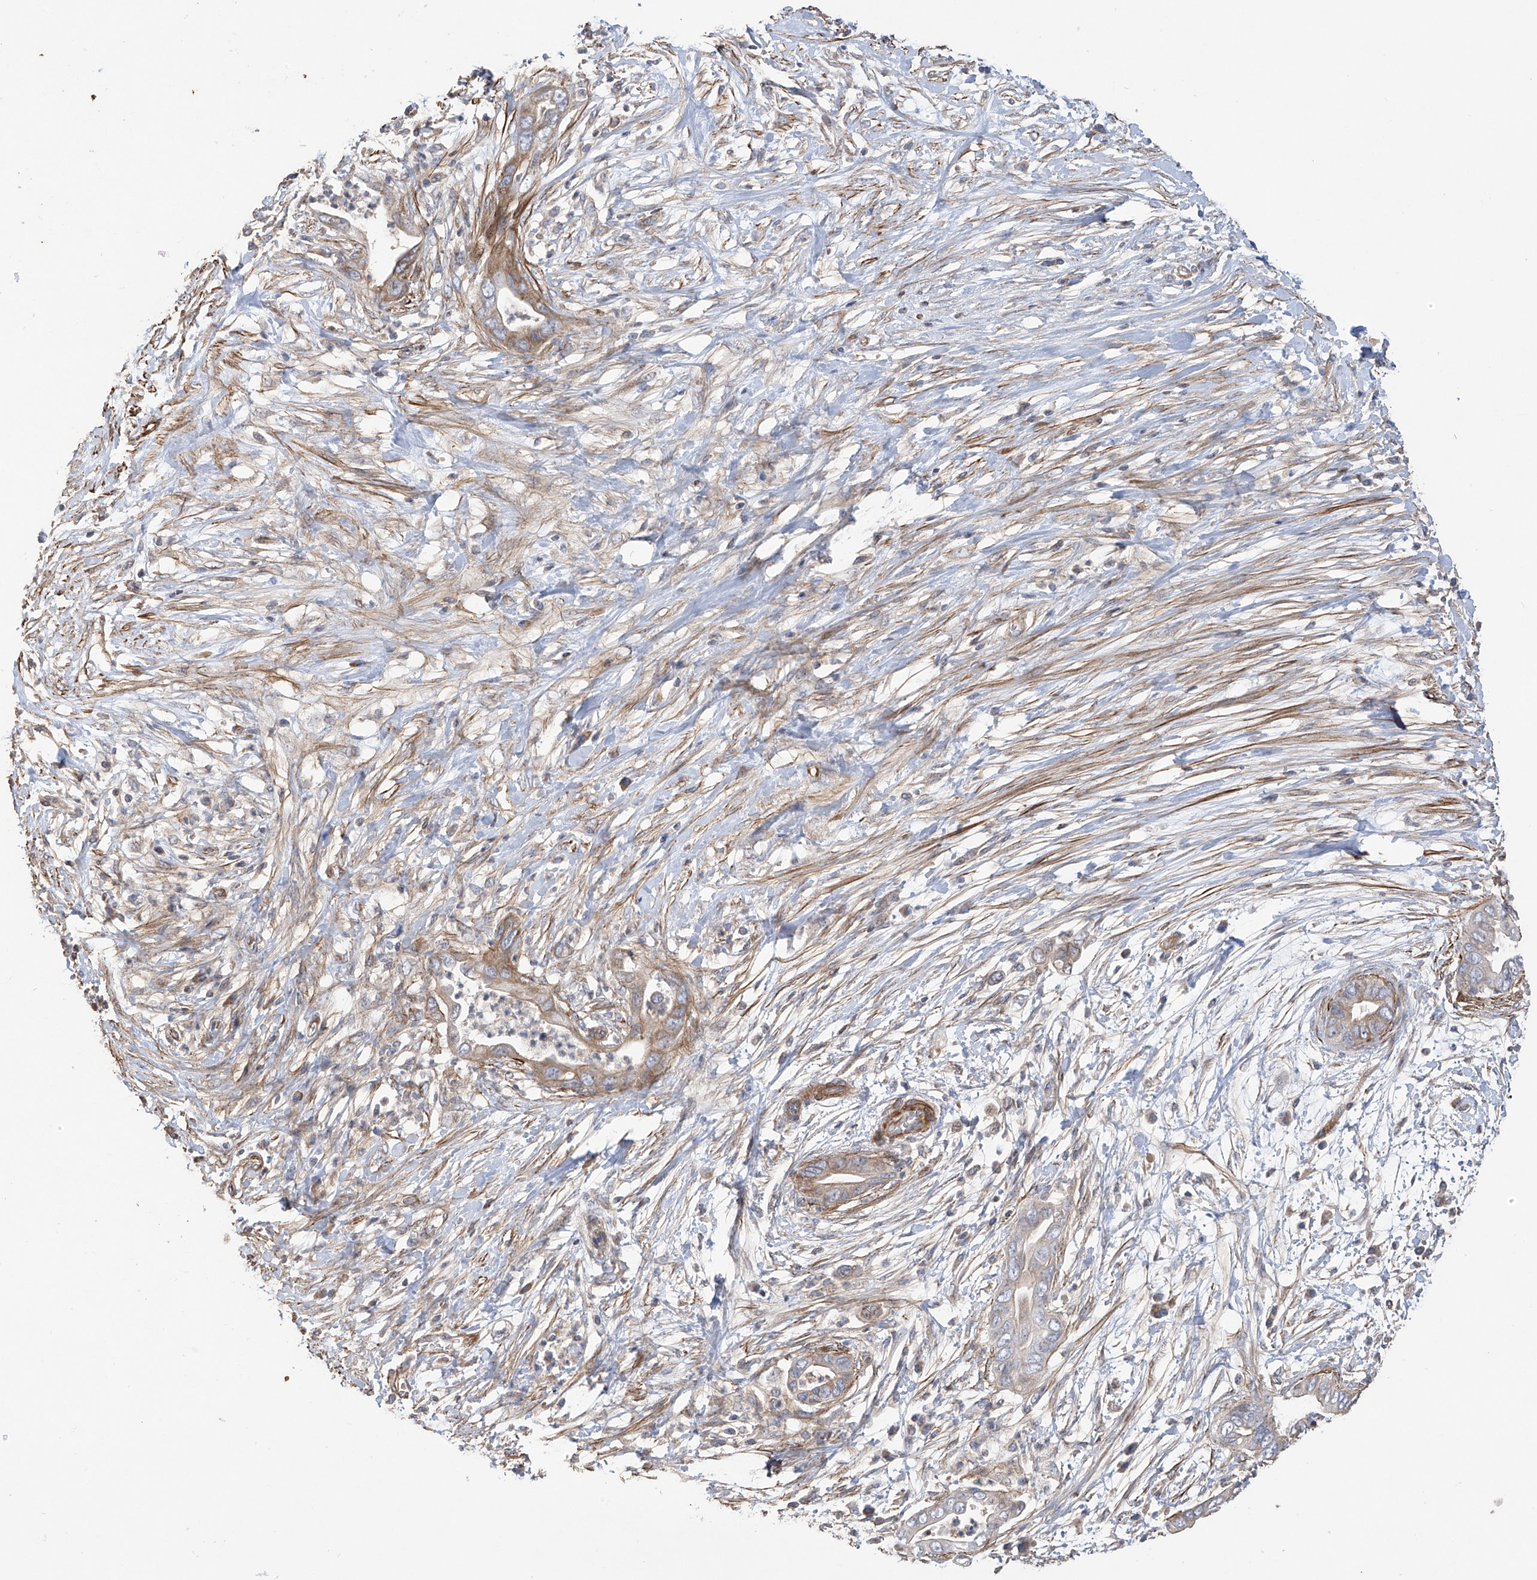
{"staining": {"intensity": "weak", "quantity": "<25%", "location": "cytoplasmic/membranous"}, "tissue": "pancreatic cancer", "cell_type": "Tumor cells", "image_type": "cancer", "snomed": [{"axis": "morphology", "description": "Adenocarcinoma, NOS"}, {"axis": "topography", "description": "Pancreas"}], "caption": "The micrograph displays no staining of tumor cells in pancreatic adenocarcinoma. (Brightfield microscopy of DAB IHC at high magnification).", "gene": "SLC43A3", "patient": {"sex": "male", "age": 75}}